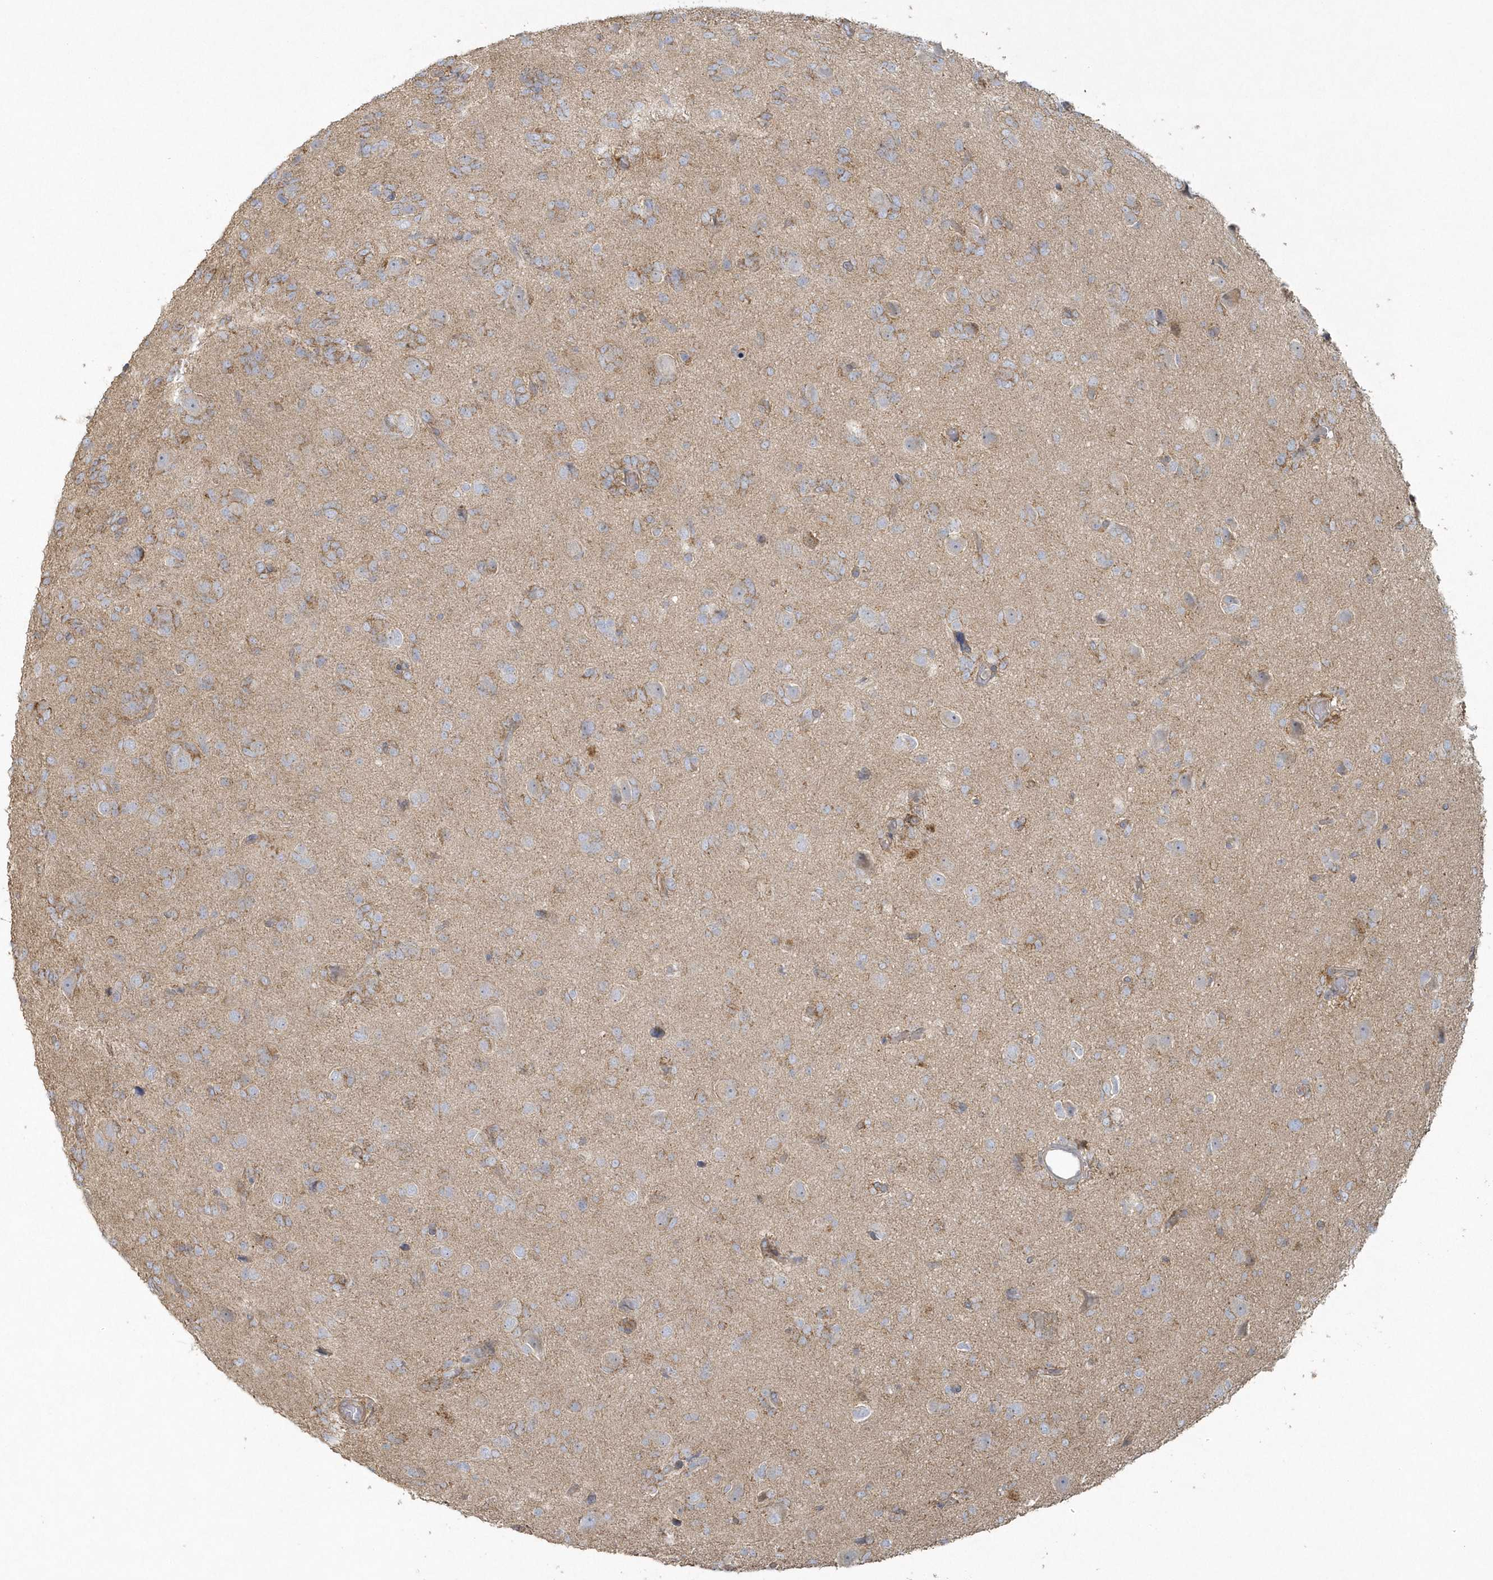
{"staining": {"intensity": "weak", "quantity": "25%-75%", "location": "cytoplasmic/membranous"}, "tissue": "glioma", "cell_type": "Tumor cells", "image_type": "cancer", "snomed": [{"axis": "morphology", "description": "Glioma, malignant, High grade"}, {"axis": "topography", "description": "Brain"}], "caption": "Immunohistochemical staining of malignant glioma (high-grade) reveals low levels of weak cytoplasmic/membranous expression in about 25%-75% of tumor cells.", "gene": "BLTP3A", "patient": {"sex": "female", "age": 59}}